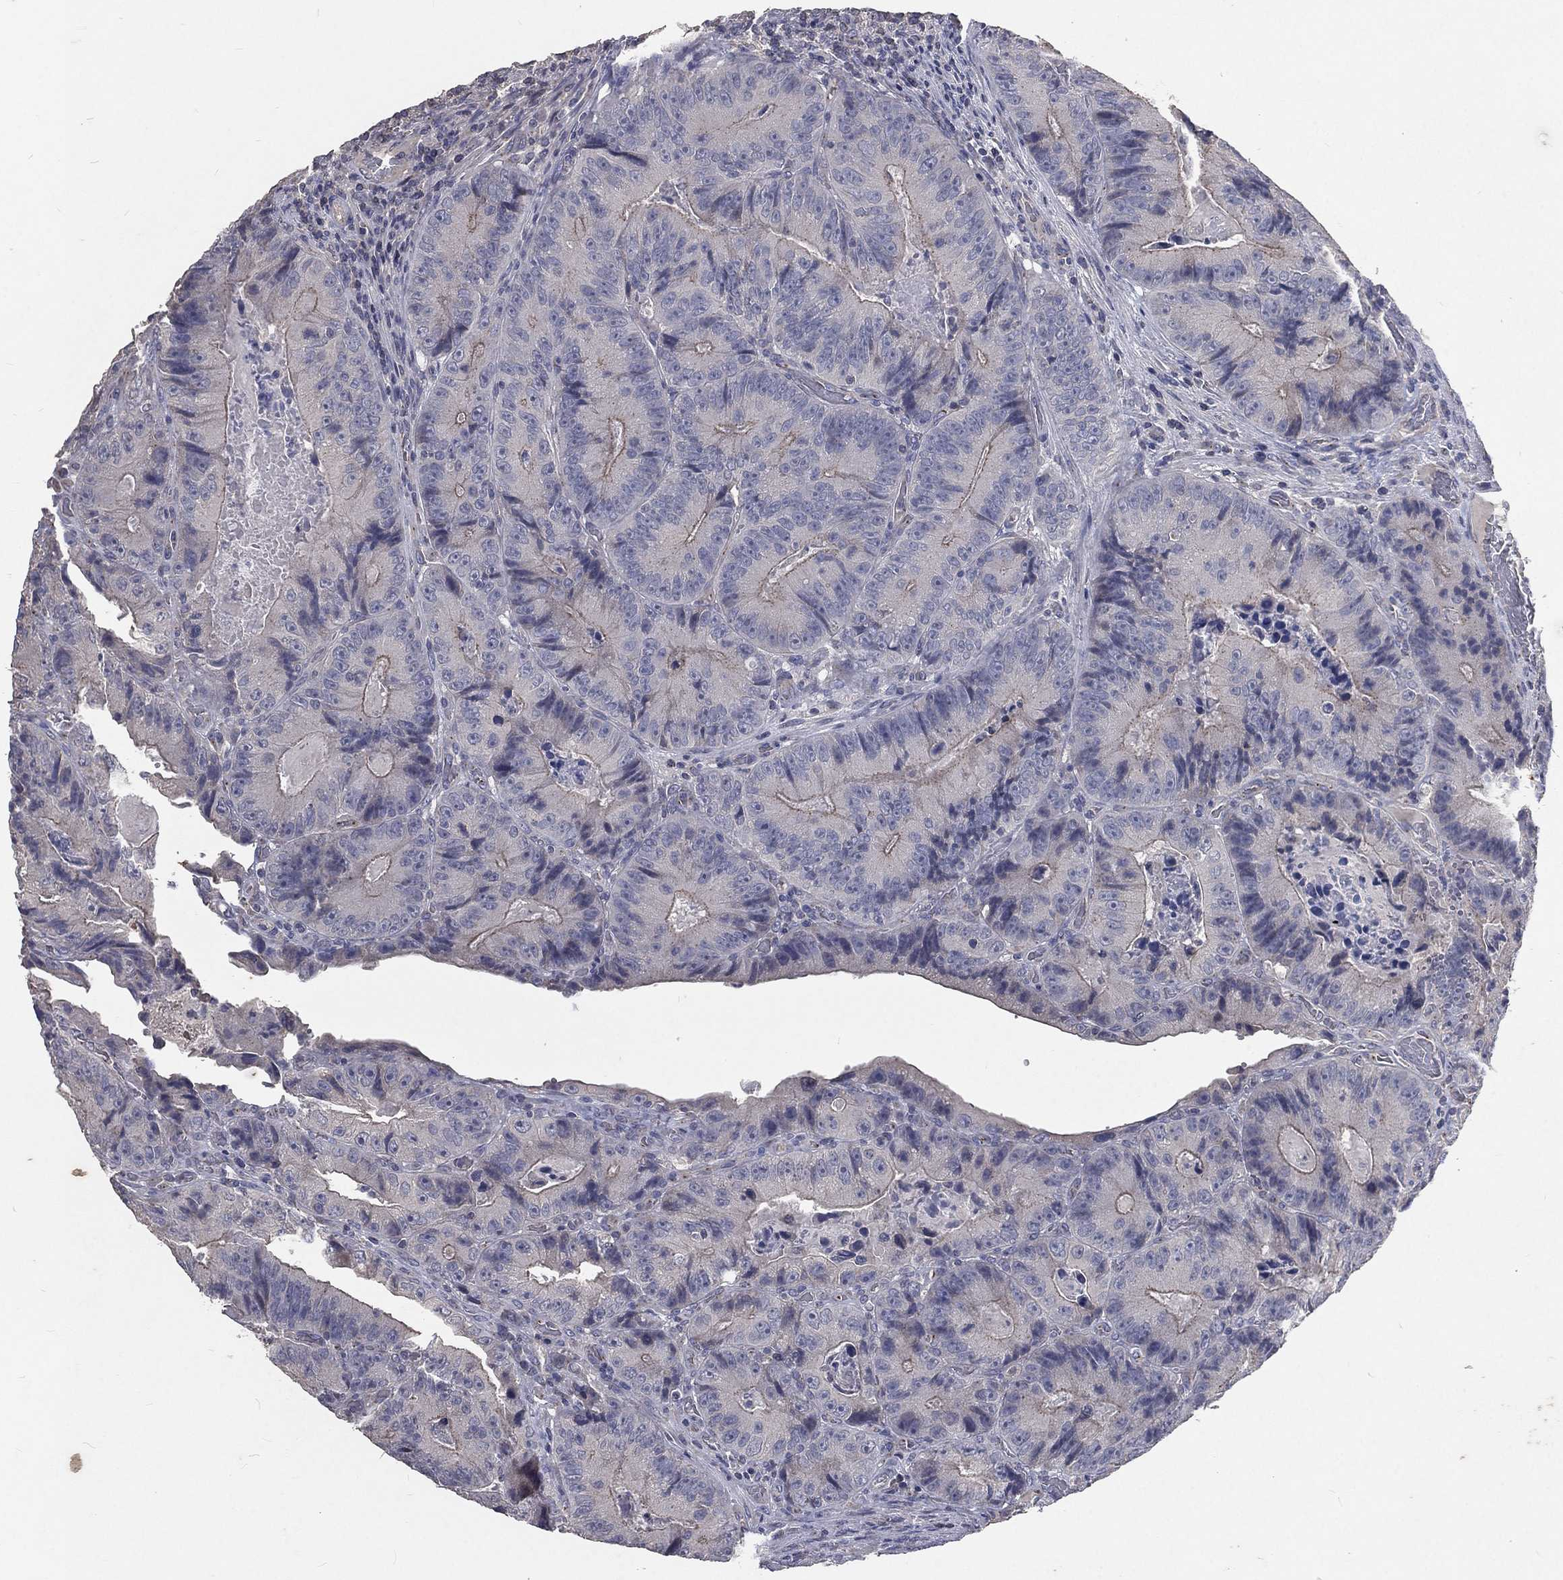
{"staining": {"intensity": "negative", "quantity": "none", "location": "none"}, "tissue": "colorectal cancer", "cell_type": "Tumor cells", "image_type": "cancer", "snomed": [{"axis": "morphology", "description": "Adenocarcinoma, NOS"}, {"axis": "topography", "description": "Colon"}], "caption": "Adenocarcinoma (colorectal) stained for a protein using immunohistochemistry shows no staining tumor cells.", "gene": "CROCC", "patient": {"sex": "female", "age": 86}}